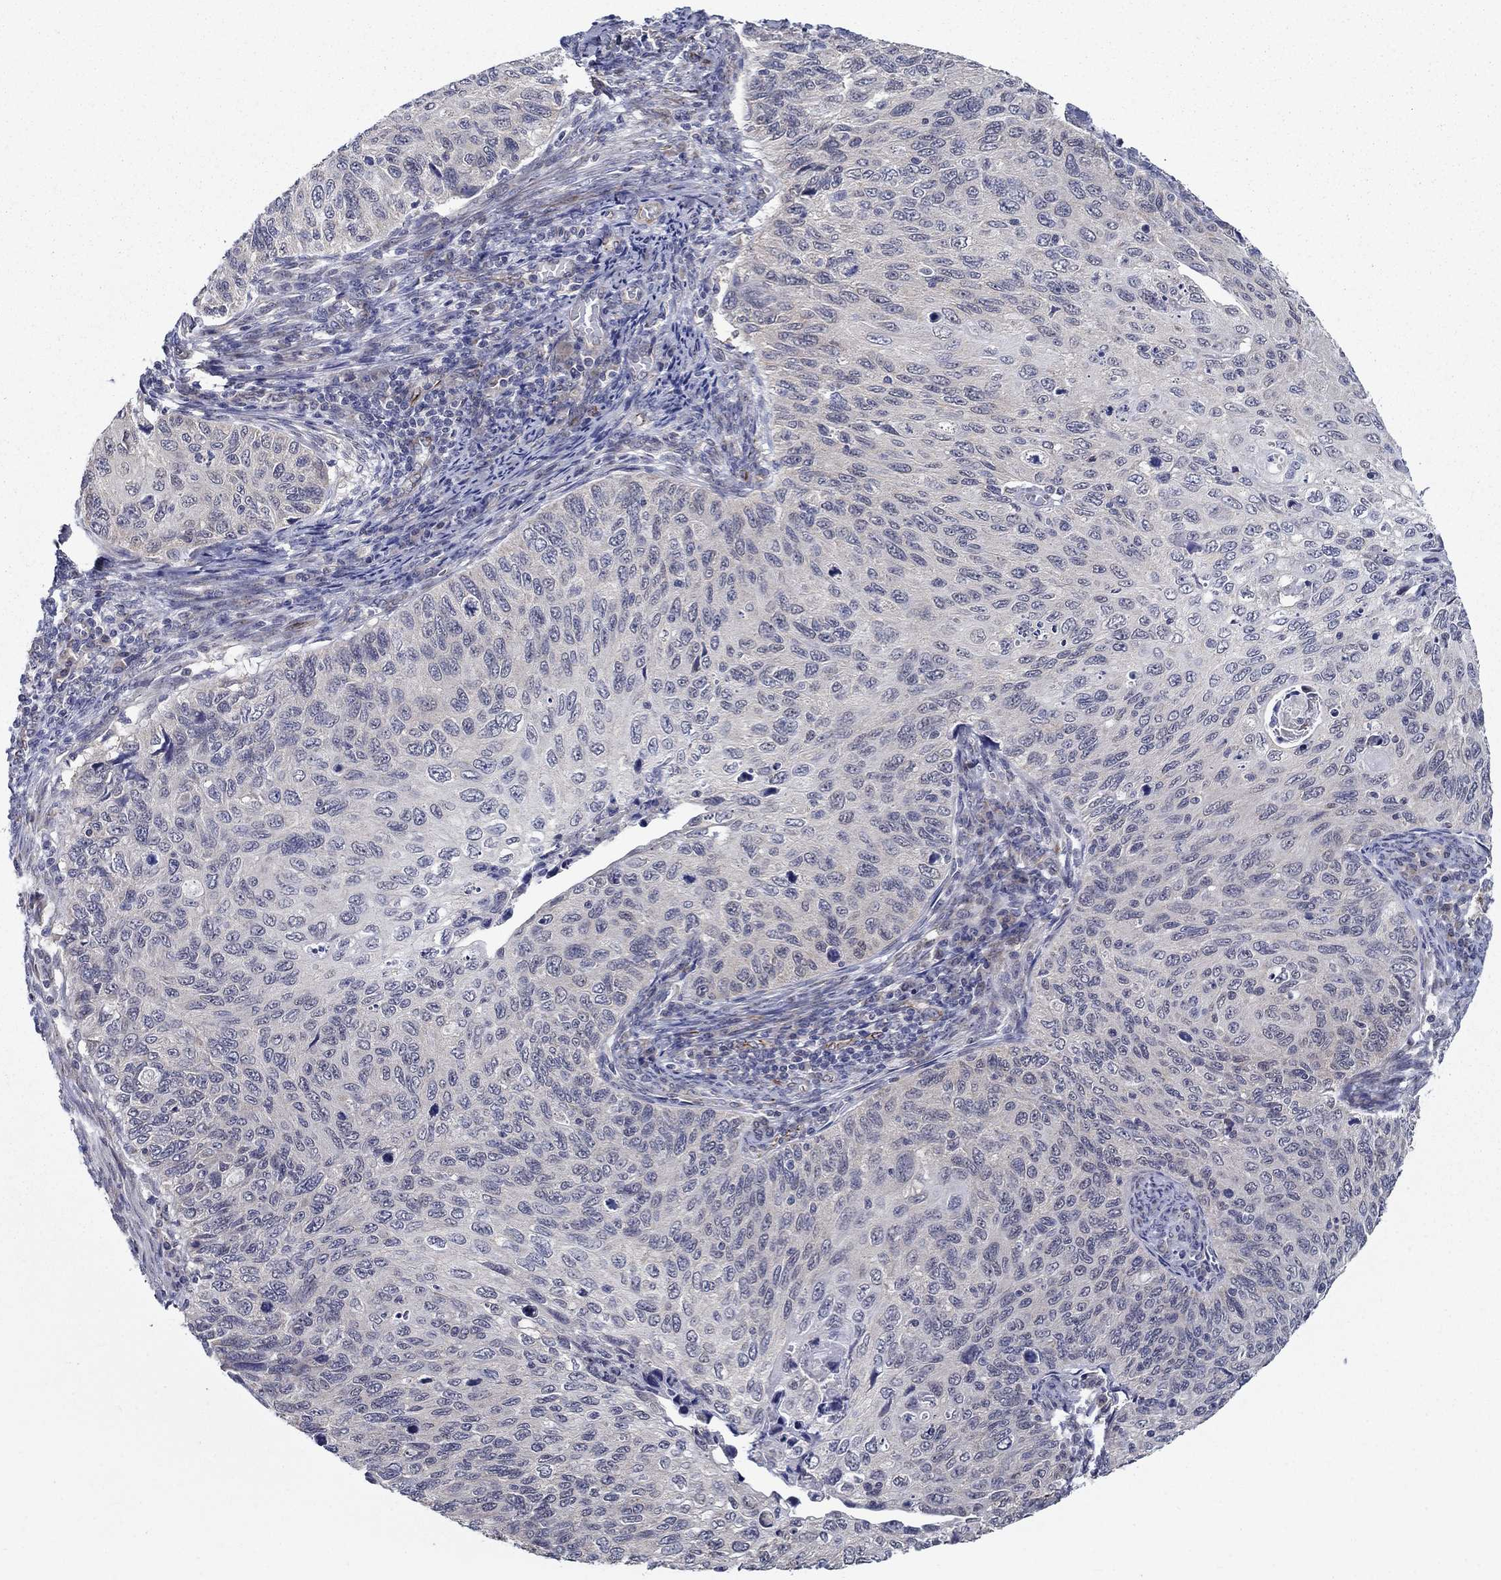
{"staining": {"intensity": "negative", "quantity": "none", "location": "none"}, "tissue": "cervical cancer", "cell_type": "Tumor cells", "image_type": "cancer", "snomed": [{"axis": "morphology", "description": "Squamous cell carcinoma, NOS"}, {"axis": "topography", "description": "Cervix"}], "caption": "Immunohistochemical staining of cervical squamous cell carcinoma demonstrates no significant expression in tumor cells.", "gene": "LACTB2", "patient": {"sex": "female", "age": 70}}